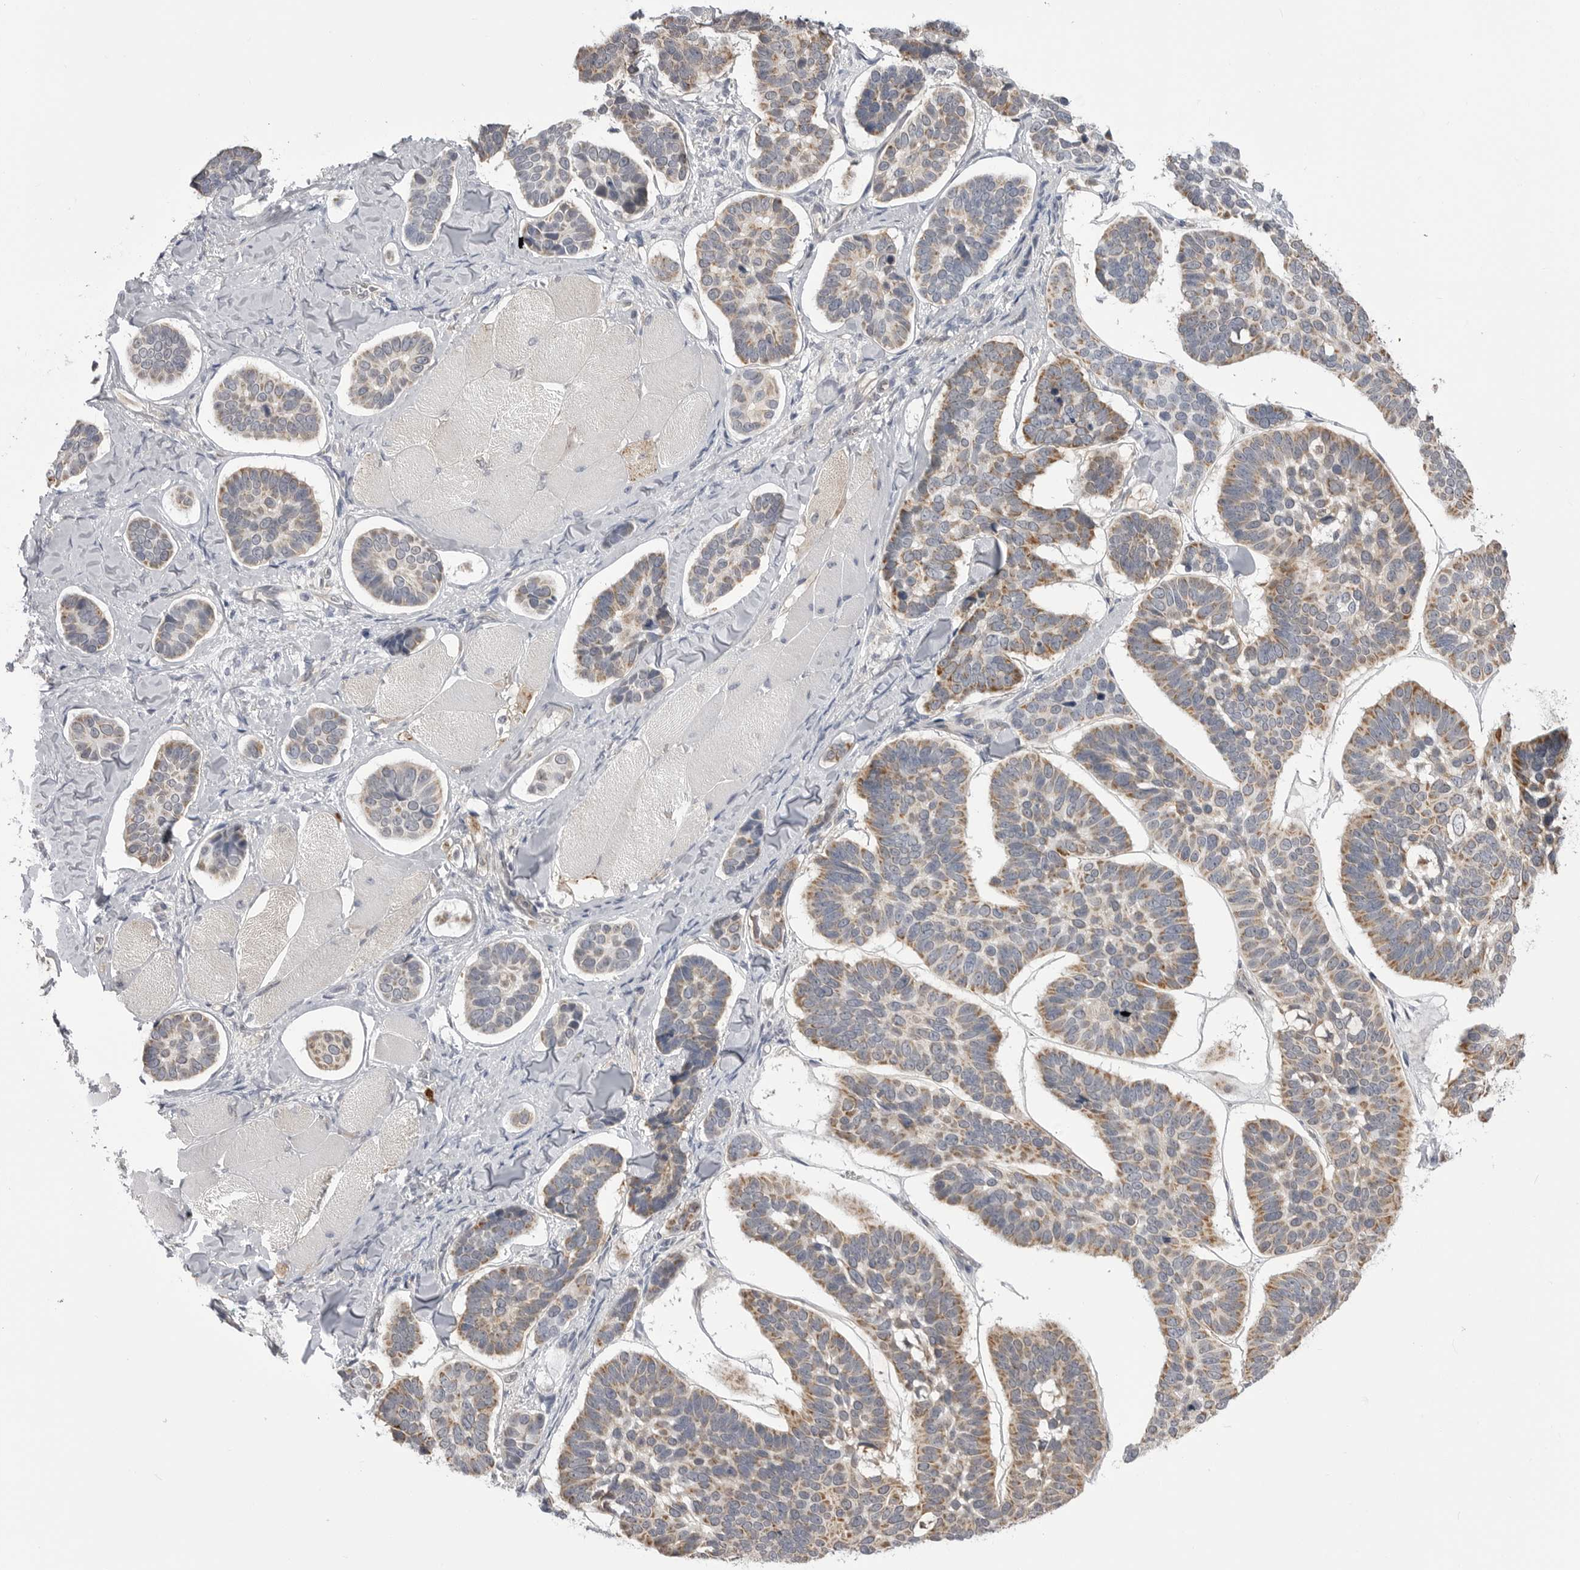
{"staining": {"intensity": "moderate", "quantity": ">75%", "location": "cytoplasmic/membranous"}, "tissue": "skin cancer", "cell_type": "Tumor cells", "image_type": "cancer", "snomed": [{"axis": "morphology", "description": "Basal cell carcinoma"}, {"axis": "topography", "description": "Skin"}], "caption": "Immunohistochemical staining of human skin cancer (basal cell carcinoma) exhibits medium levels of moderate cytoplasmic/membranous protein positivity in approximately >75% of tumor cells. (DAB IHC with brightfield microscopy, high magnification).", "gene": "FH", "patient": {"sex": "male", "age": 62}}